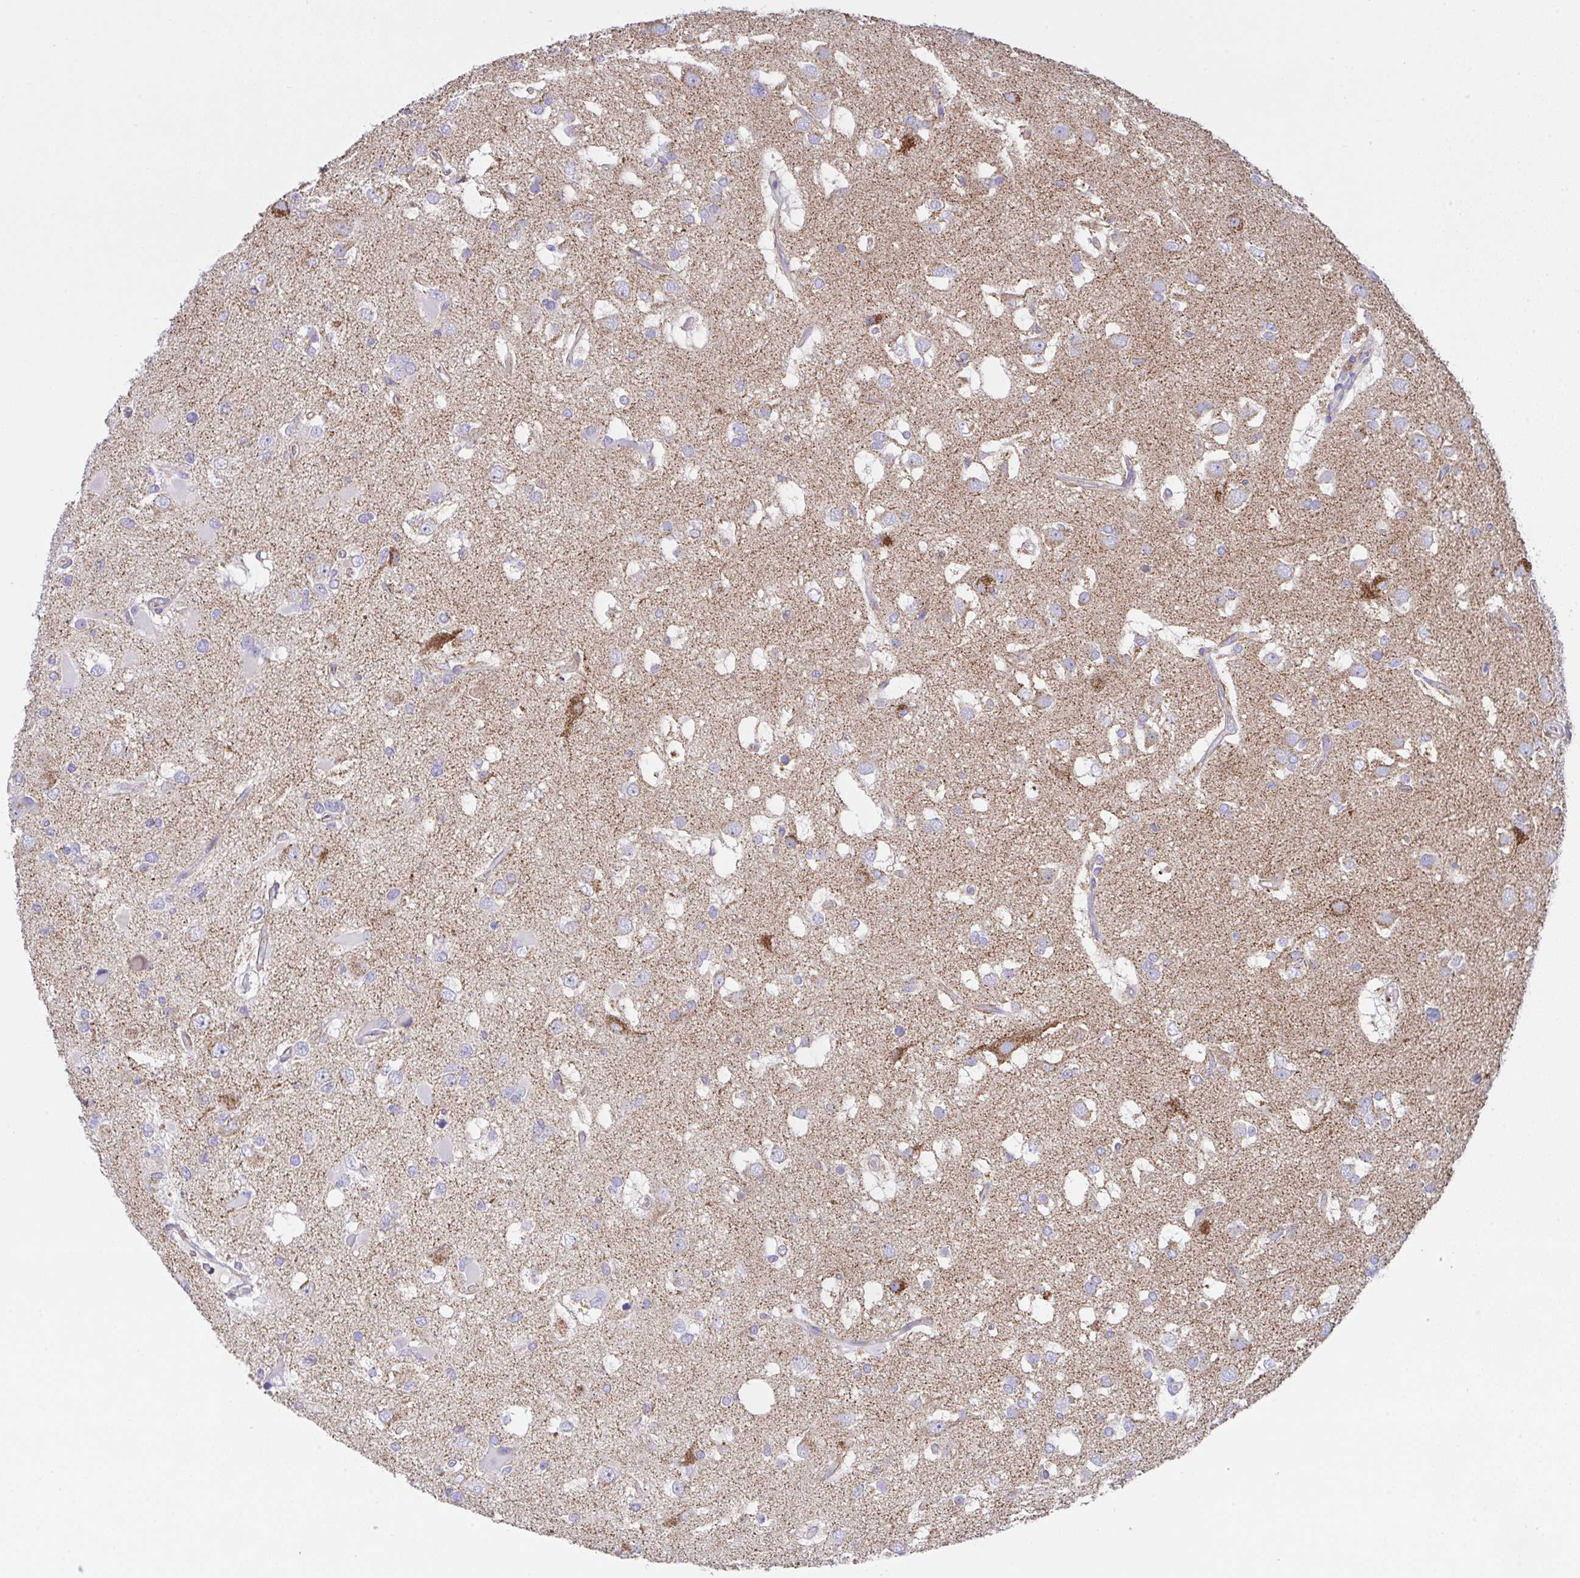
{"staining": {"intensity": "weak", "quantity": "<25%", "location": "cytoplasmic/membranous"}, "tissue": "glioma", "cell_type": "Tumor cells", "image_type": "cancer", "snomed": [{"axis": "morphology", "description": "Glioma, malignant, High grade"}, {"axis": "topography", "description": "Brain"}], "caption": "There is no significant staining in tumor cells of malignant glioma (high-grade).", "gene": "DOK7", "patient": {"sex": "male", "age": 53}}